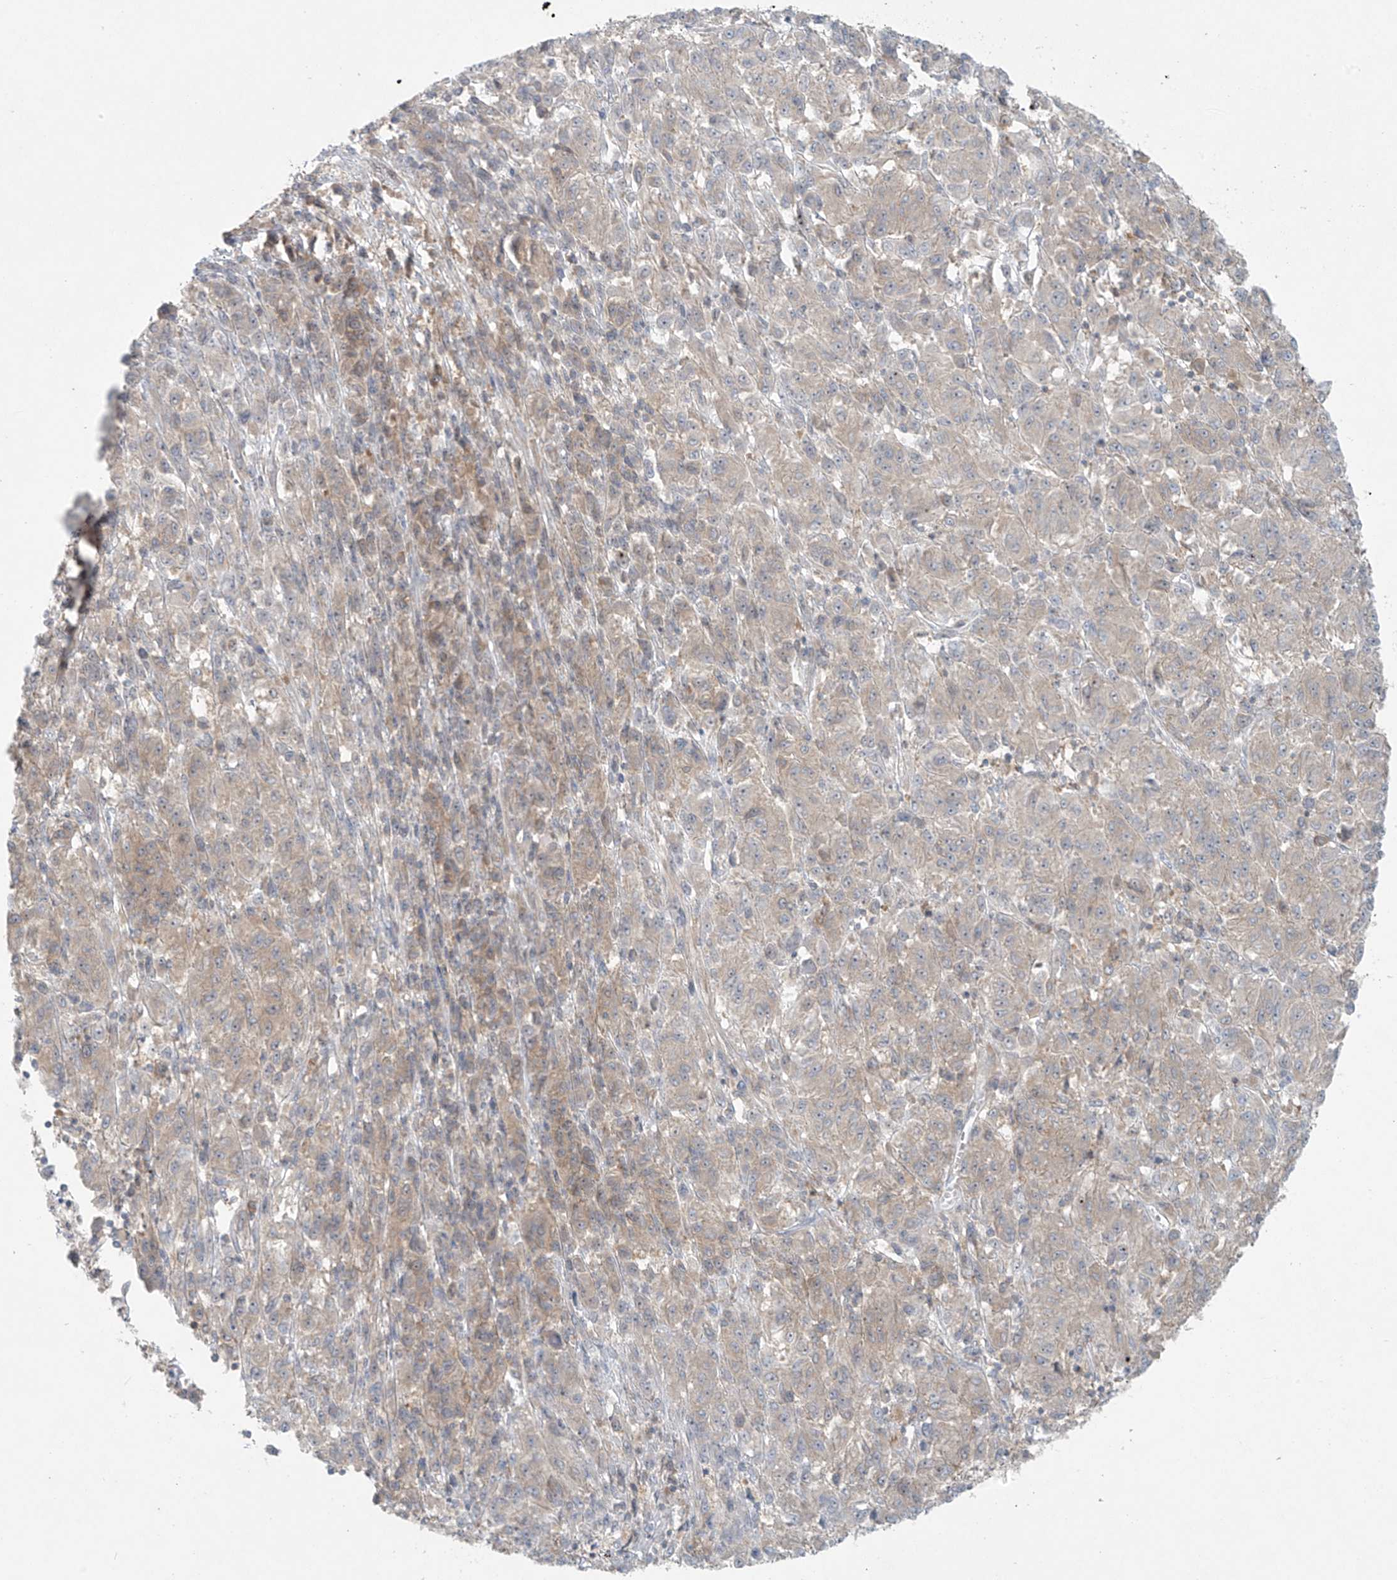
{"staining": {"intensity": "negative", "quantity": "none", "location": "none"}, "tissue": "melanoma", "cell_type": "Tumor cells", "image_type": "cancer", "snomed": [{"axis": "morphology", "description": "Malignant melanoma, Metastatic site"}, {"axis": "topography", "description": "Lung"}], "caption": "A micrograph of malignant melanoma (metastatic site) stained for a protein reveals no brown staining in tumor cells.", "gene": "PPAT", "patient": {"sex": "male", "age": 64}}